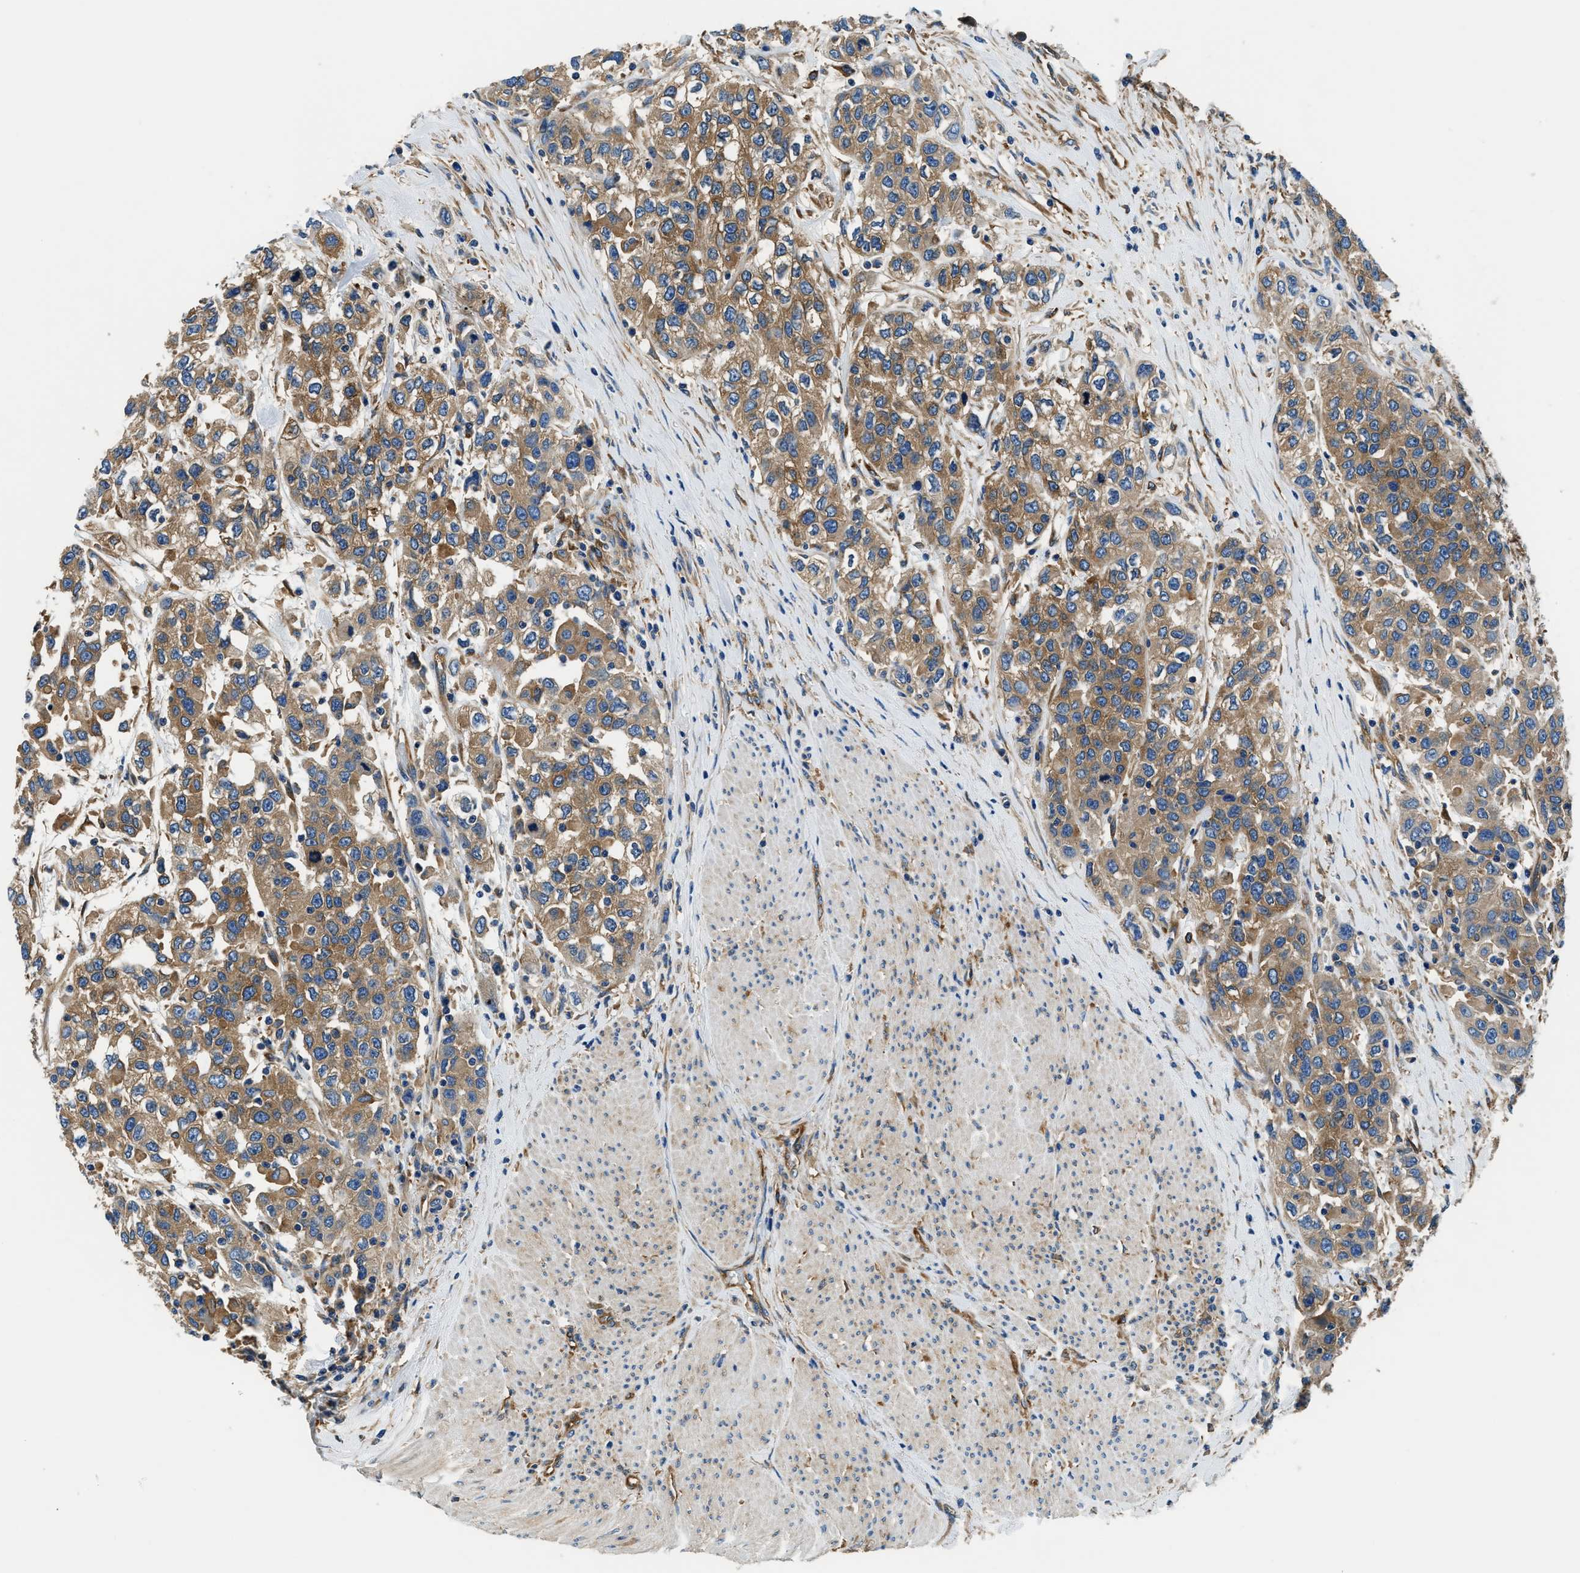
{"staining": {"intensity": "moderate", "quantity": ">75%", "location": "cytoplasmic/membranous"}, "tissue": "urothelial cancer", "cell_type": "Tumor cells", "image_type": "cancer", "snomed": [{"axis": "morphology", "description": "Urothelial carcinoma, High grade"}, {"axis": "topography", "description": "Urinary bladder"}], "caption": "There is medium levels of moderate cytoplasmic/membranous positivity in tumor cells of urothelial cancer, as demonstrated by immunohistochemical staining (brown color).", "gene": "EEA1", "patient": {"sex": "female", "age": 80}}